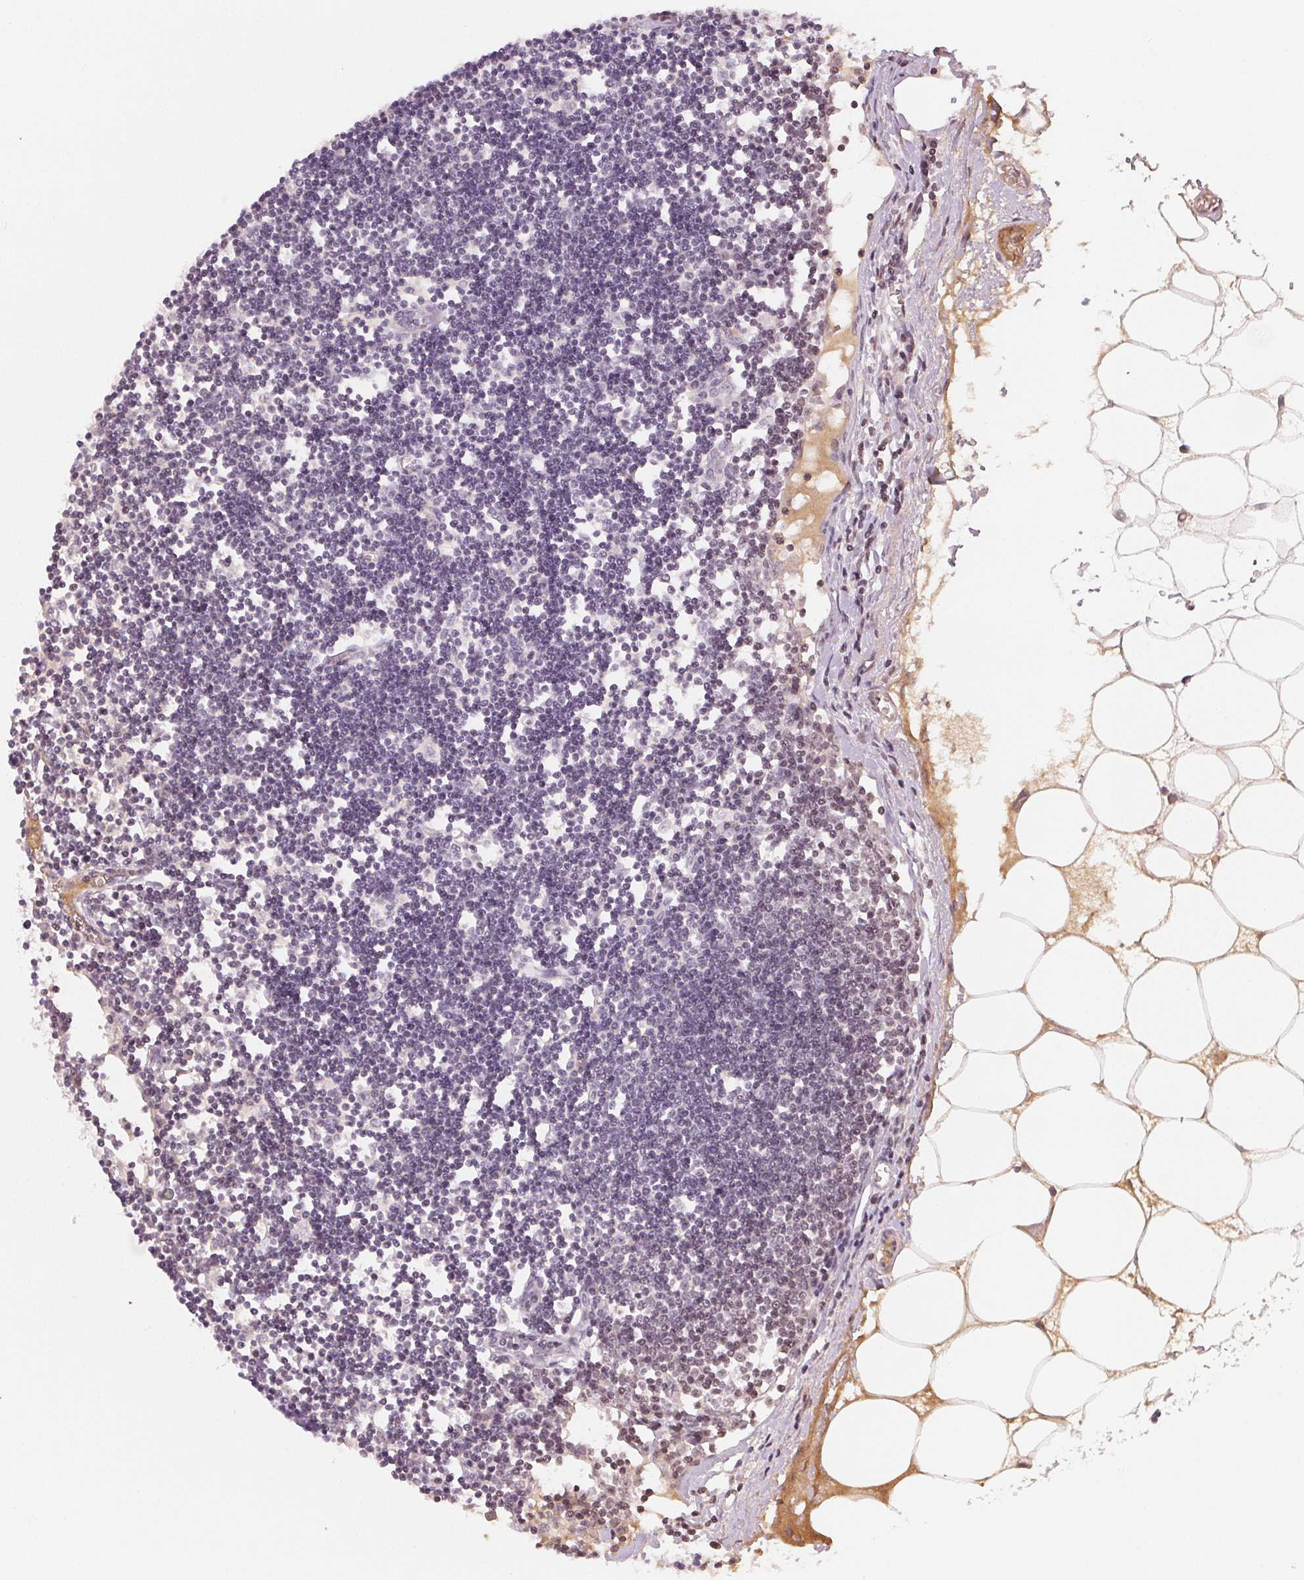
{"staining": {"intensity": "negative", "quantity": "none", "location": "none"}, "tissue": "lymph node", "cell_type": "Germinal center cells", "image_type": "normal", "snomed": [{"axis": "morphology", "description": "Normal tissue, NOS"}, {"axis": "topography", "description": "Lymph node"}], "caption": "The immunohistochemistry micrograph has no significant positivity in germinal center cells of lymph node. (DAB (3,3'-diaminobenzidine) immunohistochemistry (IHC) visualized using brightfield microscopy, high magnification).", "gene": "AFM", "patient": {"sex": "female", "age": 65}}